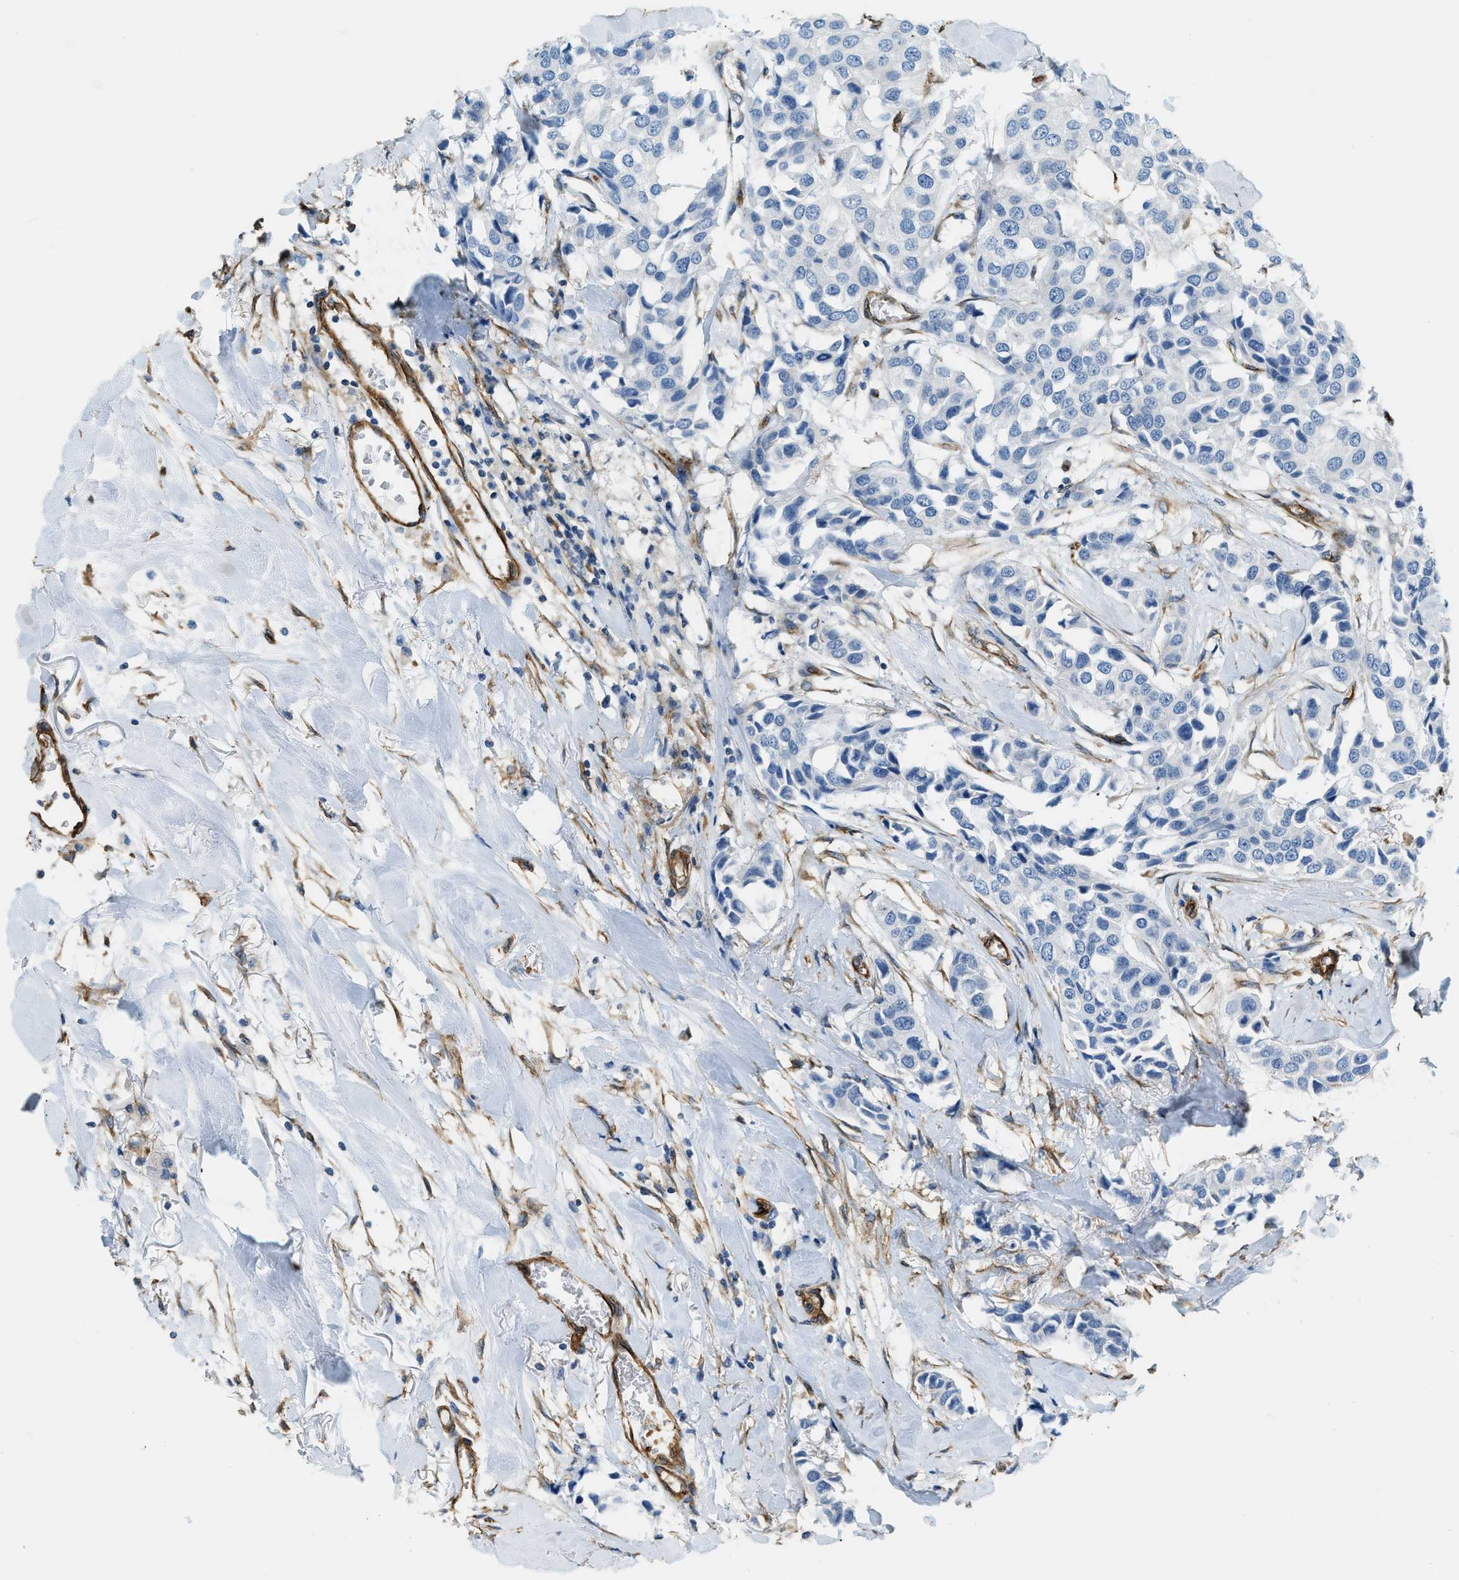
{"staining": {"intensity": "negative", "quantity": "none", "location": "none"}, "tissue": "breast cancer", "cell_type": "Tumor cells", "image_type": "cancer", "snomed": [{"axis": "morphology", "description": "Duct carcinoma"}, {"axis": "topography", "description": "Breast"}], "caption": "Infiltrating ductal carcinoma (breast) stained for a protein using IHC shows no expression tumor cells.", "gene": "TMEM43", "patient": {"sex": "female", "age": 80}}